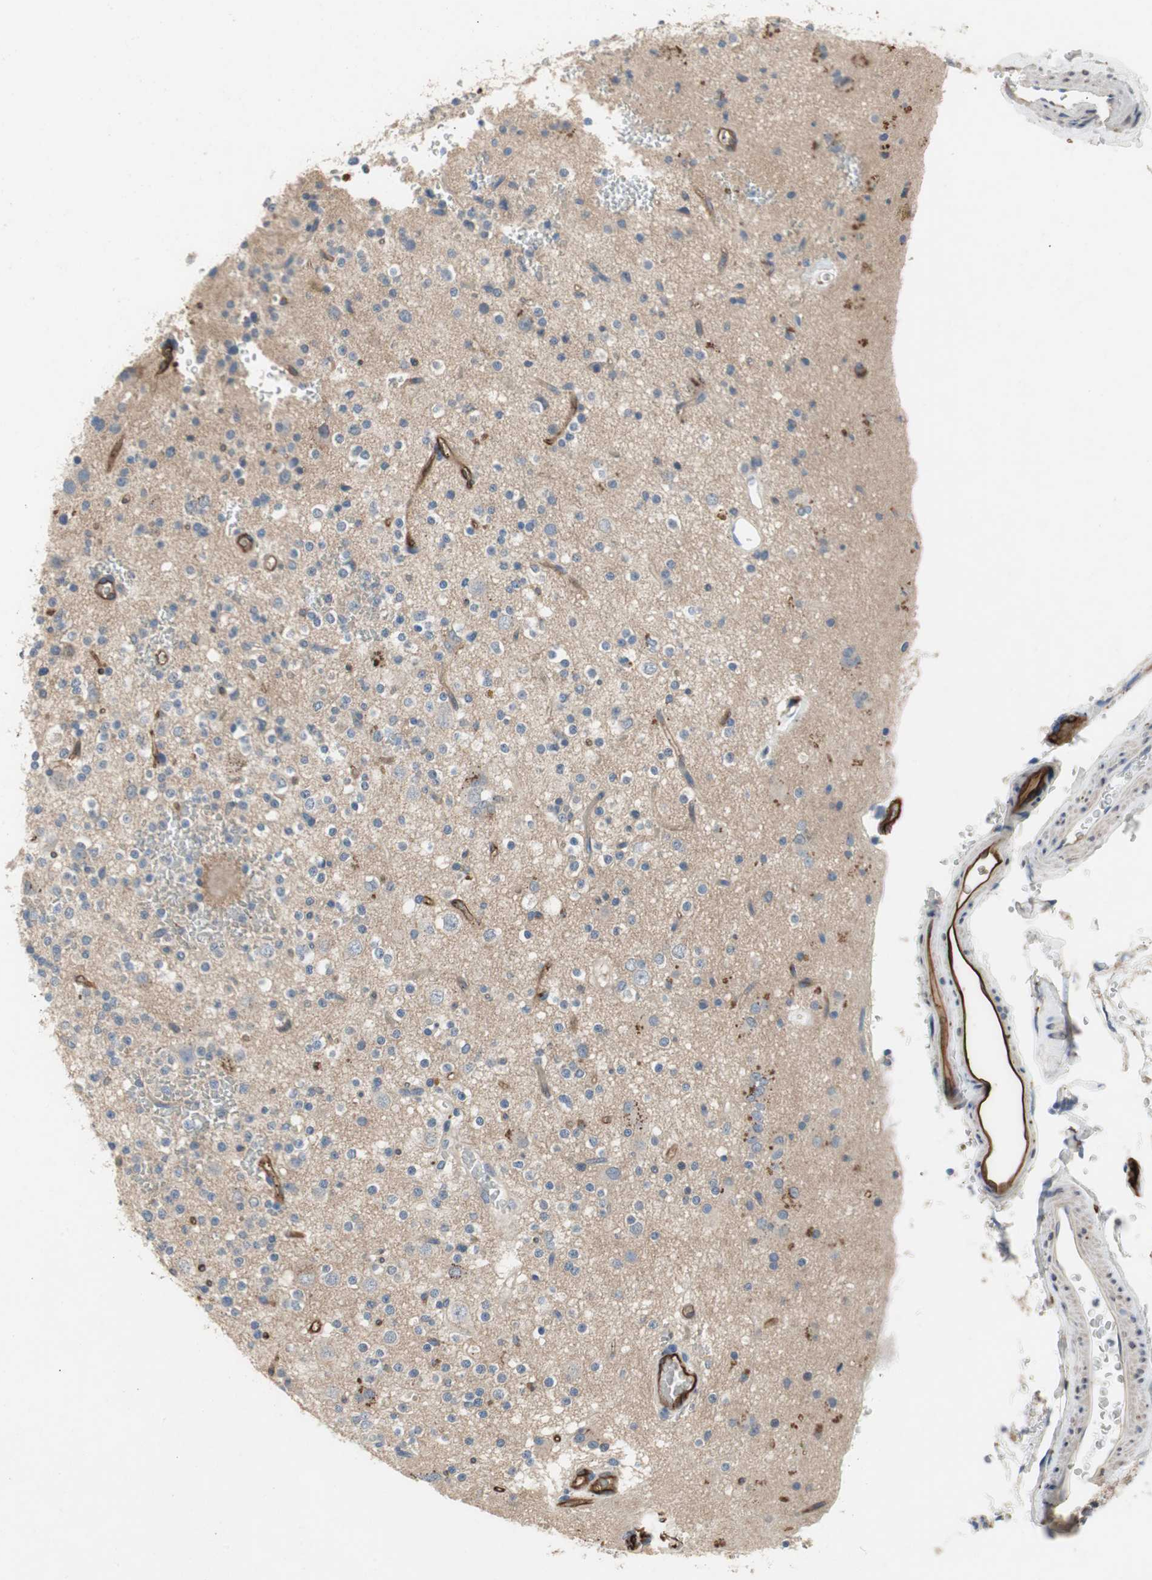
{"staining": {"intensity": "negative", "quantity": "none", "location": "none"}, "tissue": "glioma", "cell_type": "Tumor cells", "image_type": "cancer", "snomed": [{"axis": "morphology", "description": "Glioma, malignant, High grade"}, {"axis": "topography", "description": "Brain"}], "caption": "Immunohistochemistry (IHC) image of neoplastic tissue: glioma stained with DAB (3,3'-diaminobenzidine) exhibits no significant protein expression in tumor cells.", "gene": "ALPL", "patient": {"sex": "male", "age": 47}}